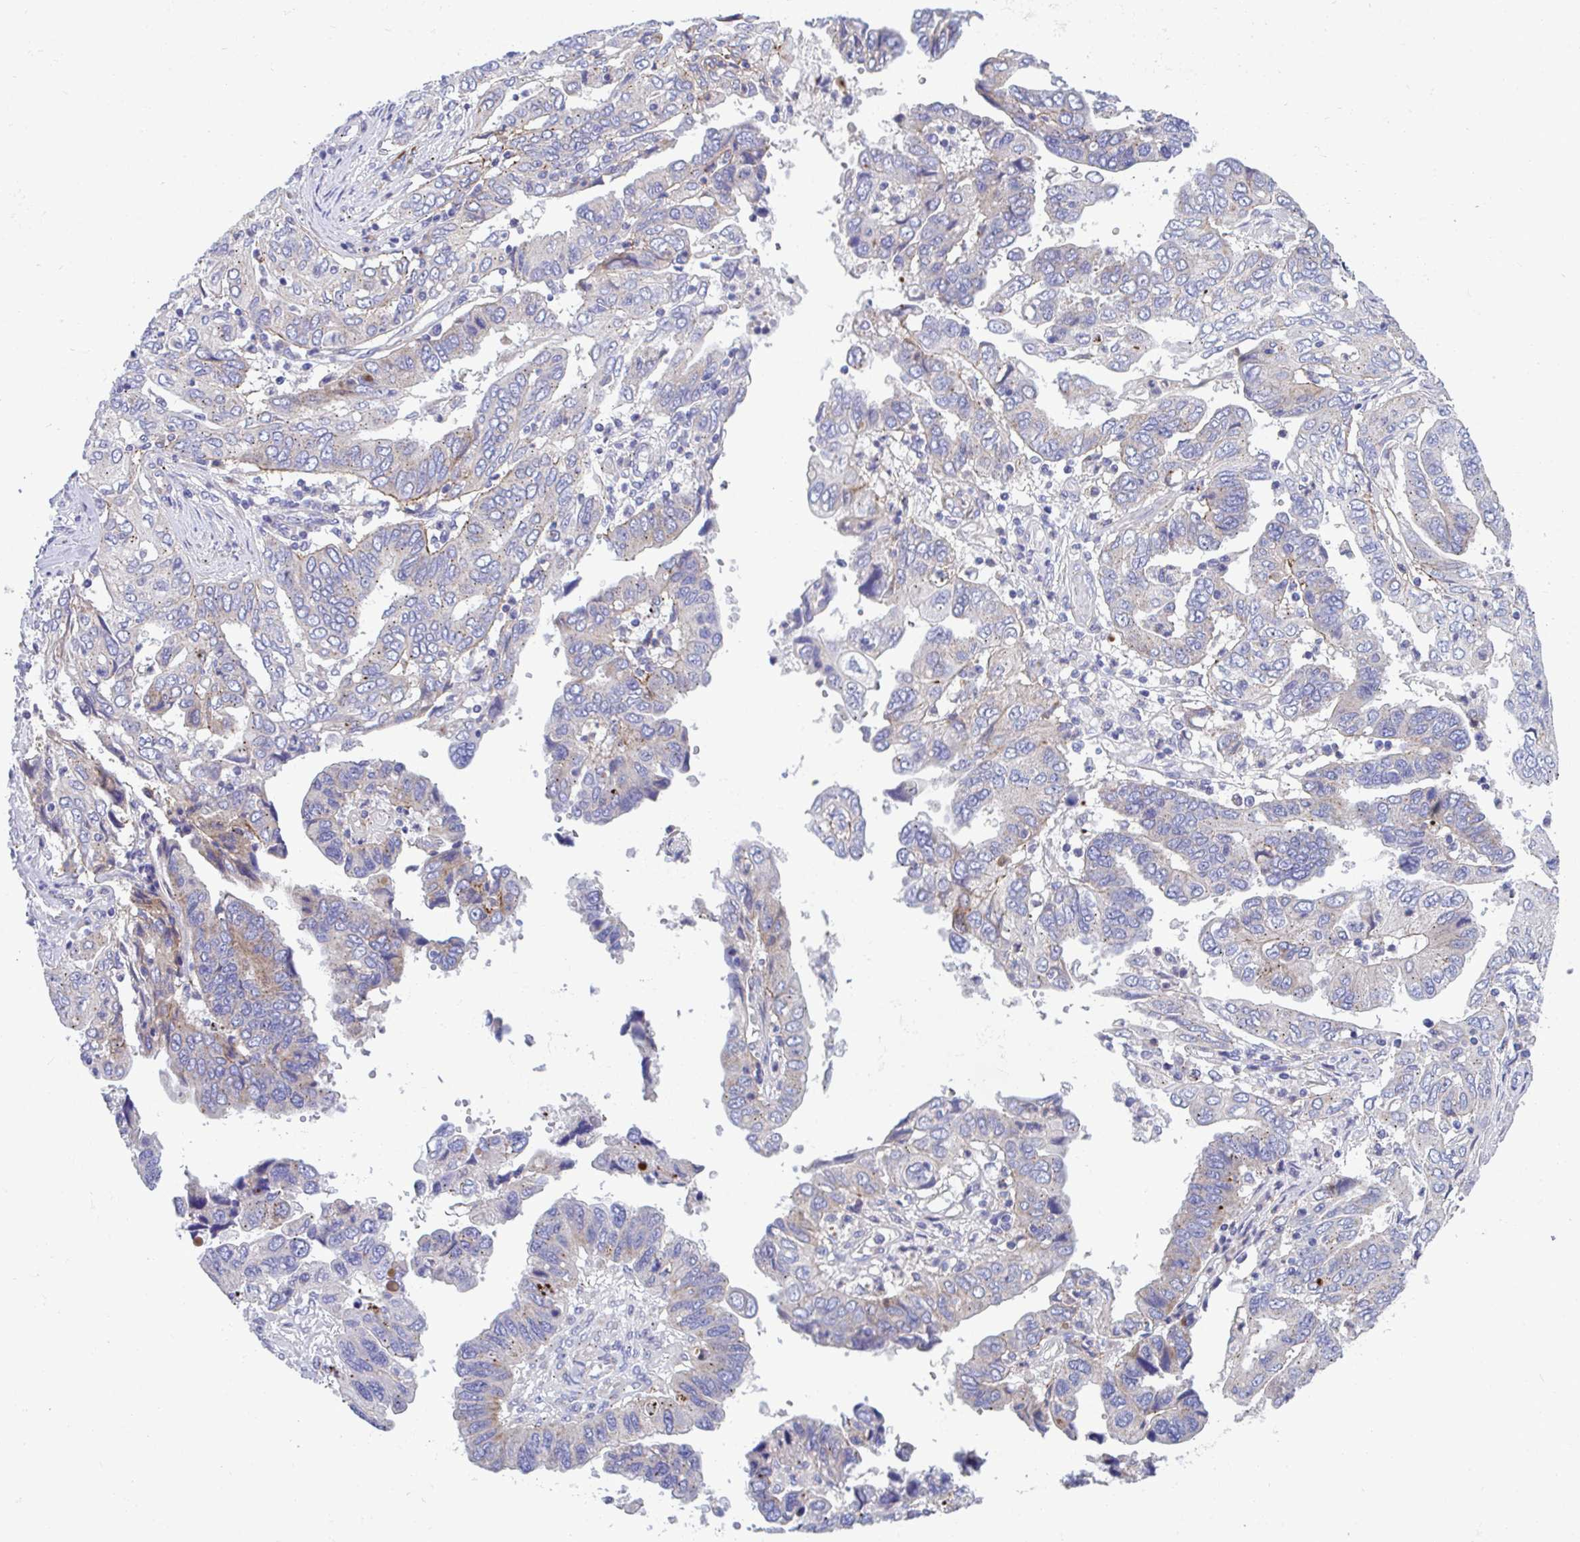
{"staining": {"intensity": "negative", "quantity": "none", "location": "none"}, "tissue": "ovarian cancer", "cell_type": "Tumor cells", "image_type": "cancer", "snomed": [{"axis": "morphology", "description": "Cystadenocarcinoma, serous, NOS"}, {"axis": "topography", "description": "Ovary"}], "caption": "High magnification brightfield microscopy of serous cystadenocarcinoma (ovarian) stained with DAB (3,3'-diaminobenzidine) (brown) and counterstained with hematoxylin (blue): tumor cells show no significant expression. (Immunohistochemistry (ihc), brightfield microscopy, high magnification).", "gene": "MRPS16", "patient": {"sex": "female", "age": 79}}